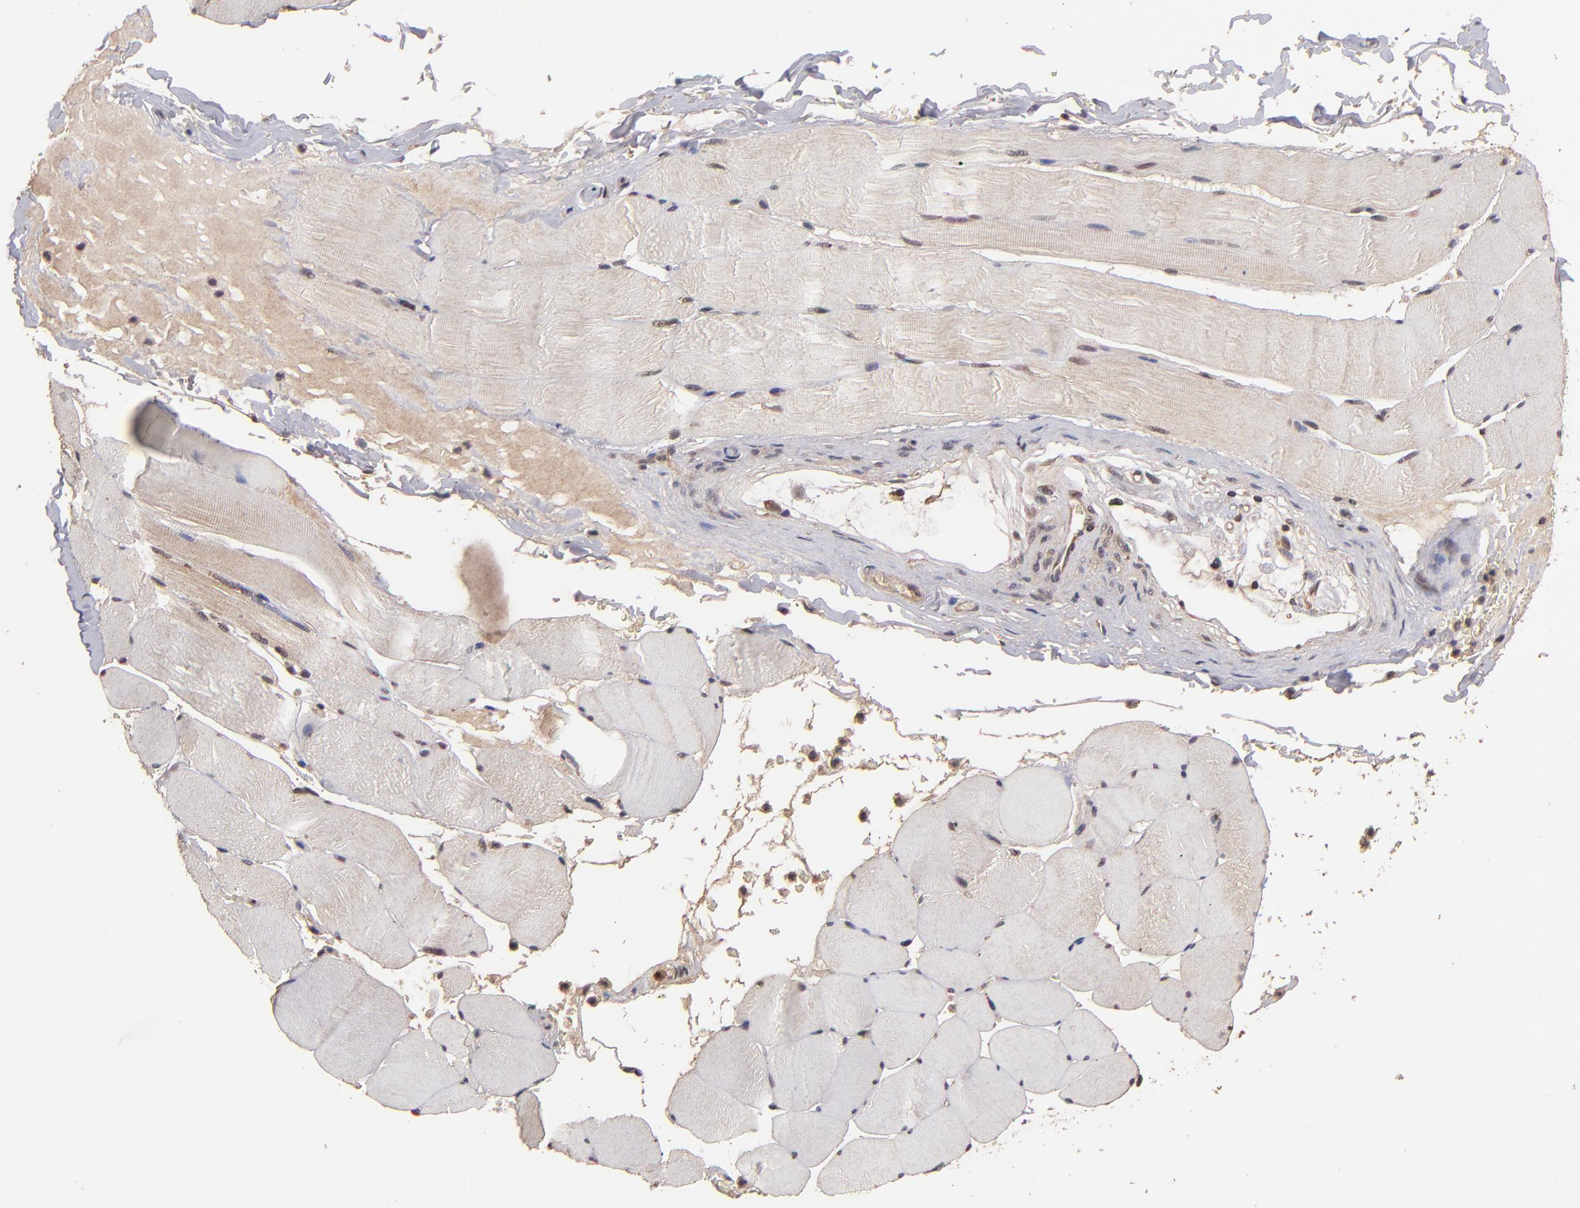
{"staining": {"intensity": "weak", "quantity": "25%-75%", "location": "cytoplasmic/membranous"}, "tissue": "skeletal muscle", "cell_type": "Myocytes", "image_type": "normal", "snomed": [{"axis": "morphology", "description": "Normal tissue, NOS"}, {"axis": "topography", "description": "Skeletal muscle"}], "caption": "Skeletal muscle stained with immunohistochemistry (IHC) shows weak cytoplasmic/membranous positivity in about 25%-75% of myocytes. The protein of interest is shown in brown color, while the nuclei are stained blue.", "gene": "NFE2L2", "patient": {"sex": "male", "age": 62}}